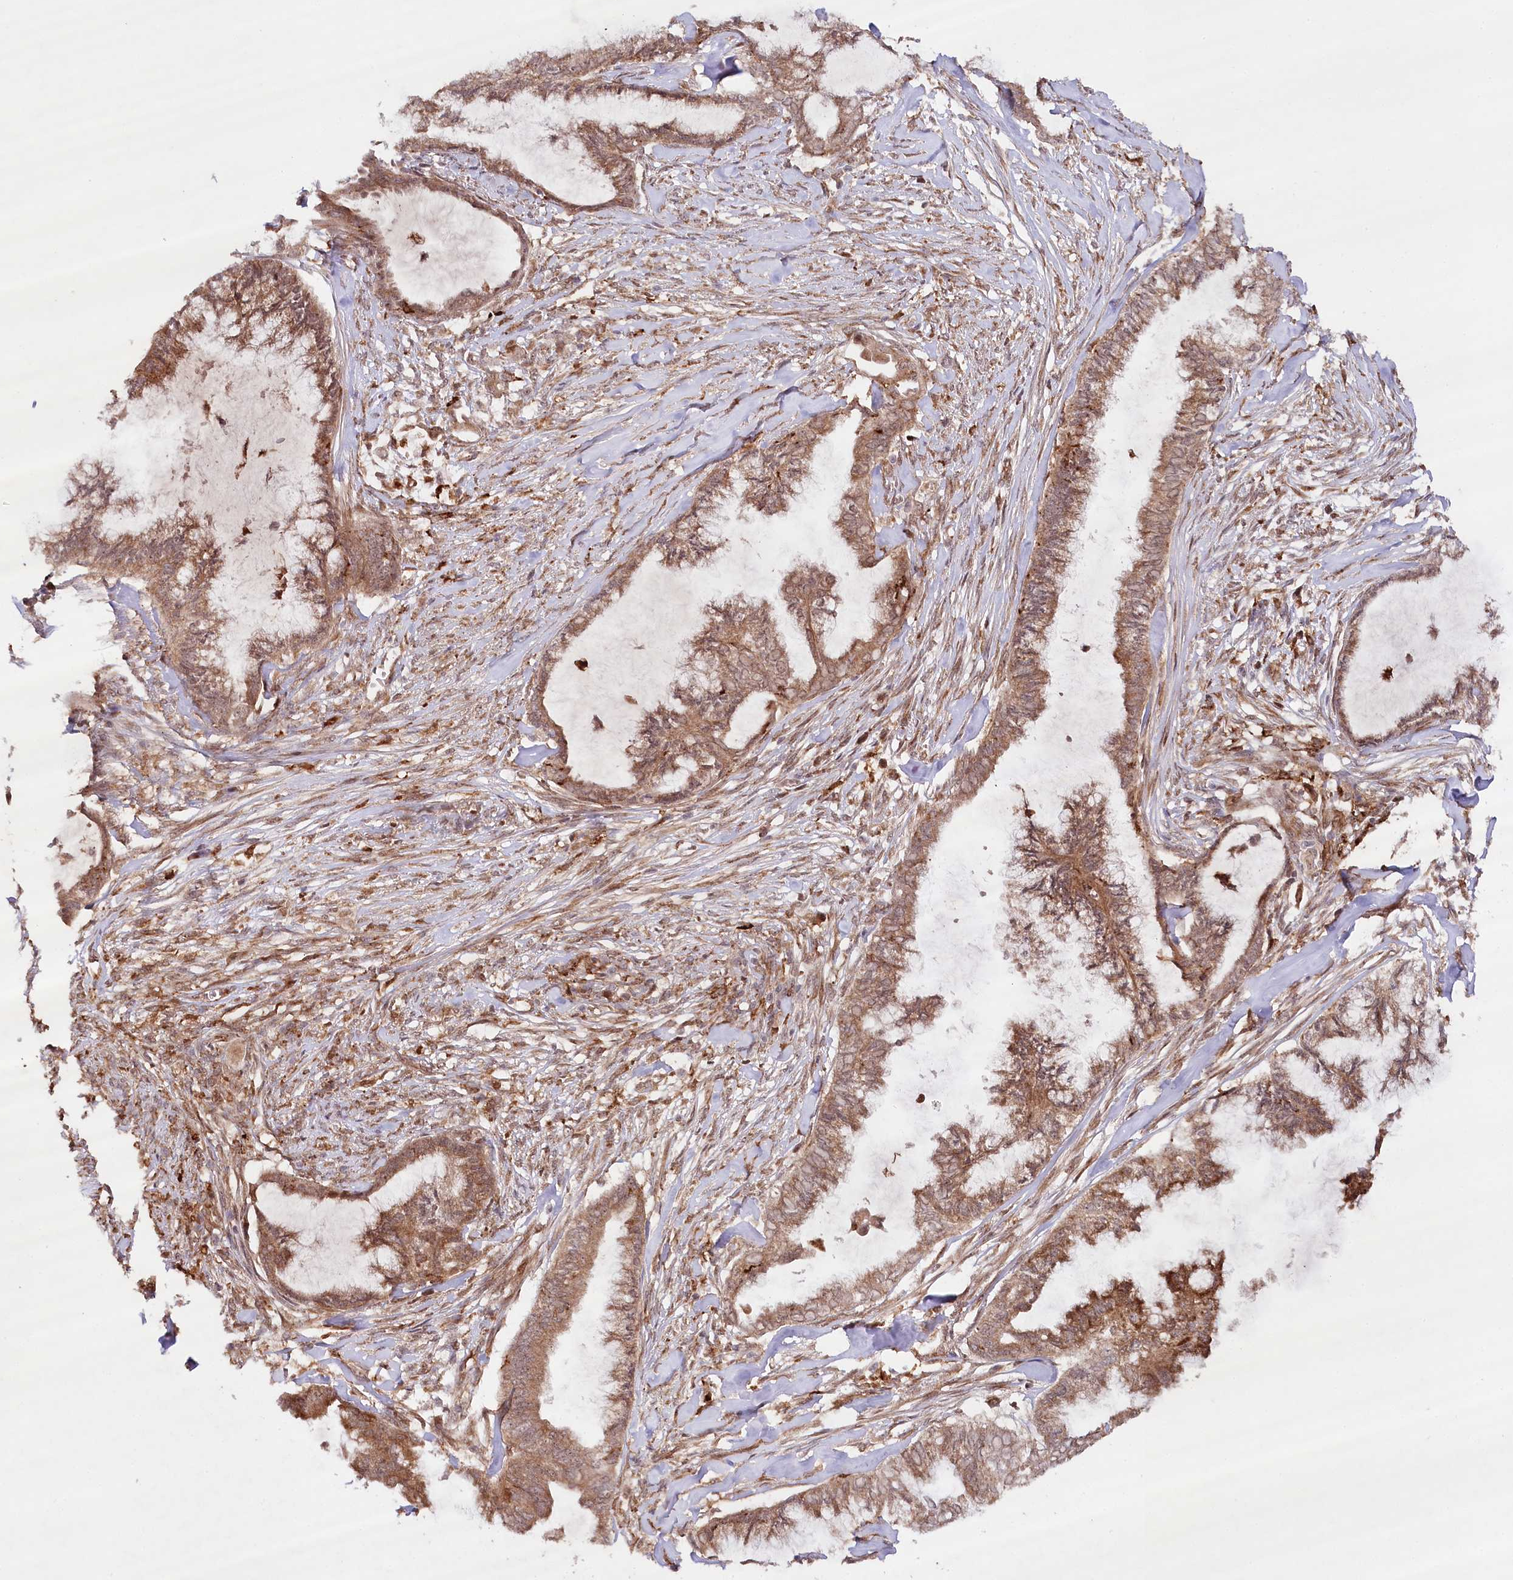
{"staining": {"intensity": "moderate", "quantity": ">75%", "location": "cytoplasmic/membranous,nuclear"}, "tissue": "endometrial cancer", "cell_type": "Tumor cells", "image_type": "cancer", "snomed": [{"axis": "morphology", "description": "Adenocarcinoma, NOS"}, {"axis": "topography", "description": "Endometrium"}], "caption": "Immunohistochemical staining of human endometrial cancer (adenocarcinoma) displays medium levels of moderate cytoplasmic/membranous and nuclear expression in approximately >75% of tumor cells.", "gene": "ALKBH8", "patient": {"sex": "female", "age": 86}}